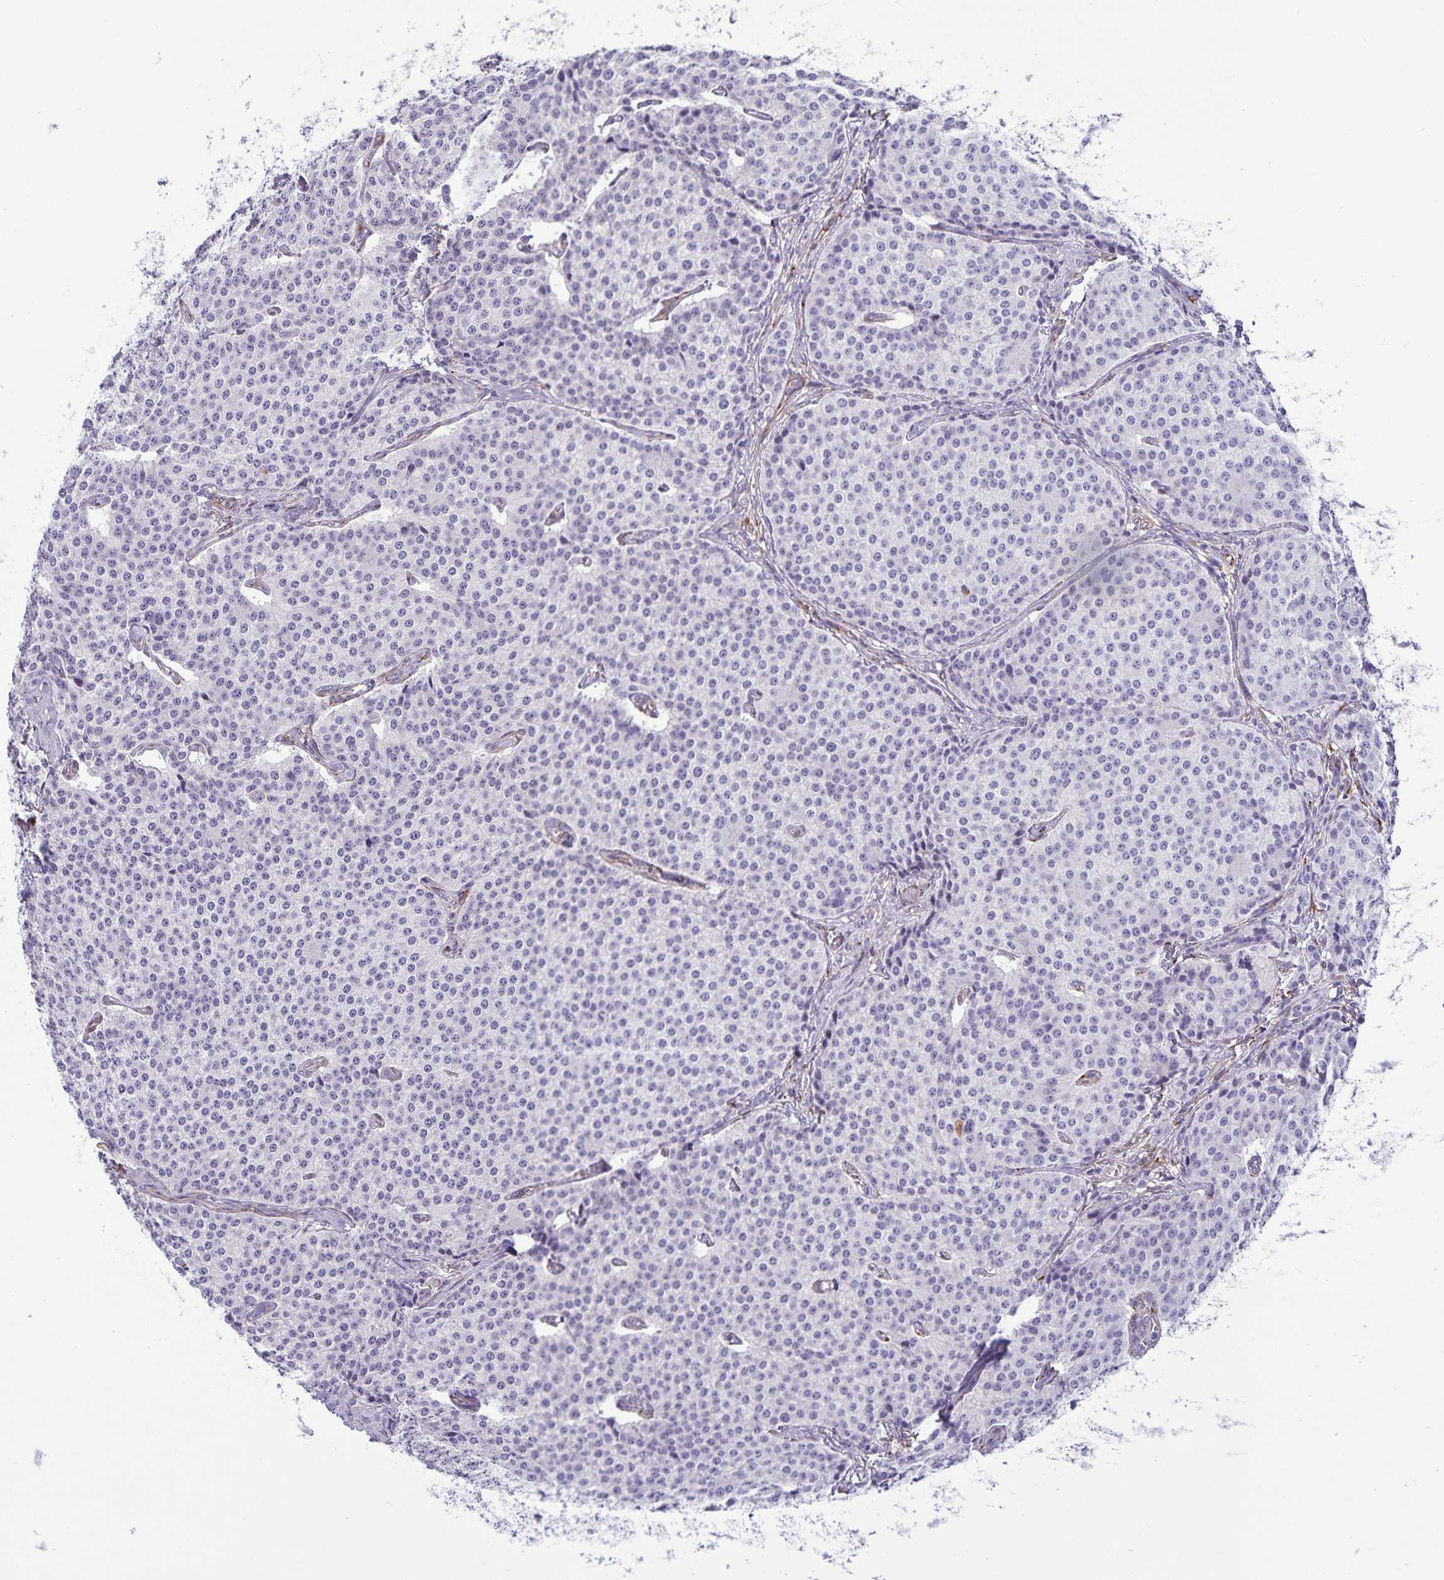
{"staining": {"intensity": "negative", "quantity": "none", "location": "none"}, "tissue": "carcinoid", "cell_type": "Tumor cells", "image_type": "cancer", "snomed": [{"axis": "morphology", "description": "Carcinoid, malignant, NOS"}, {"axis": "topography", "description": "Small intestine"}], "caption": "Tumor cells show no significant expression in carcinoid (malignant).", "gene": "RCN1", "patient": {"sex": "female", "age": 64}}